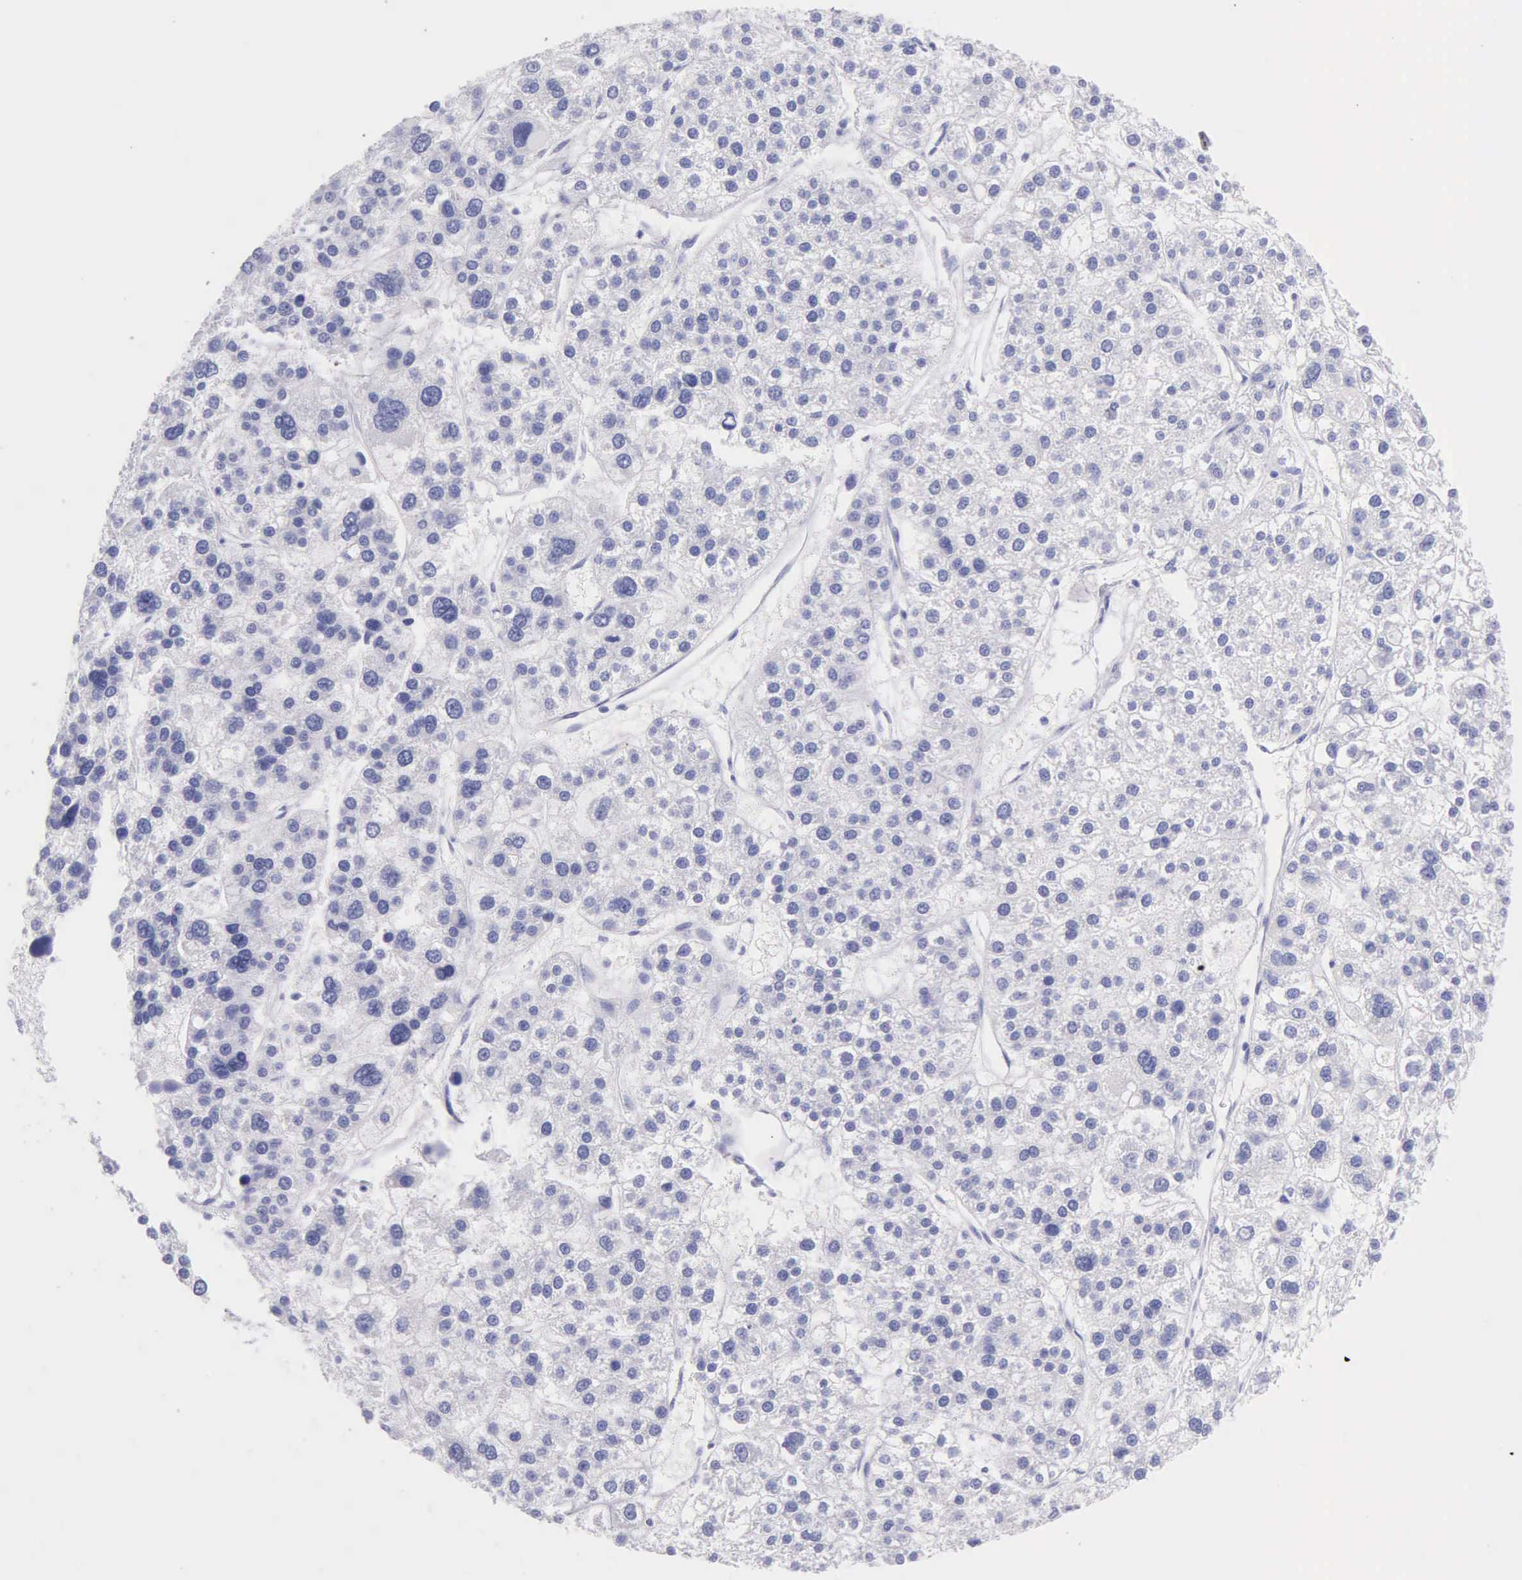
{"staining": {"intensity": "negative", "quantity": "none", "location": "none"}, "tissue": "liver cancer", "cell_type": "Tumor cells", "image_type": "cancer", "snomed": [{"axis": "morphology", "description": "Carcinoma, Hepatocellular, NOS"}, {"axis": "topography", "description": "Liver"}], "caption": "Immunohistochemistry of human liver cancer exhibits no staining in tumor cells.", "gene": "KLK3", "patient": {"sex": "female", "age": 85}}